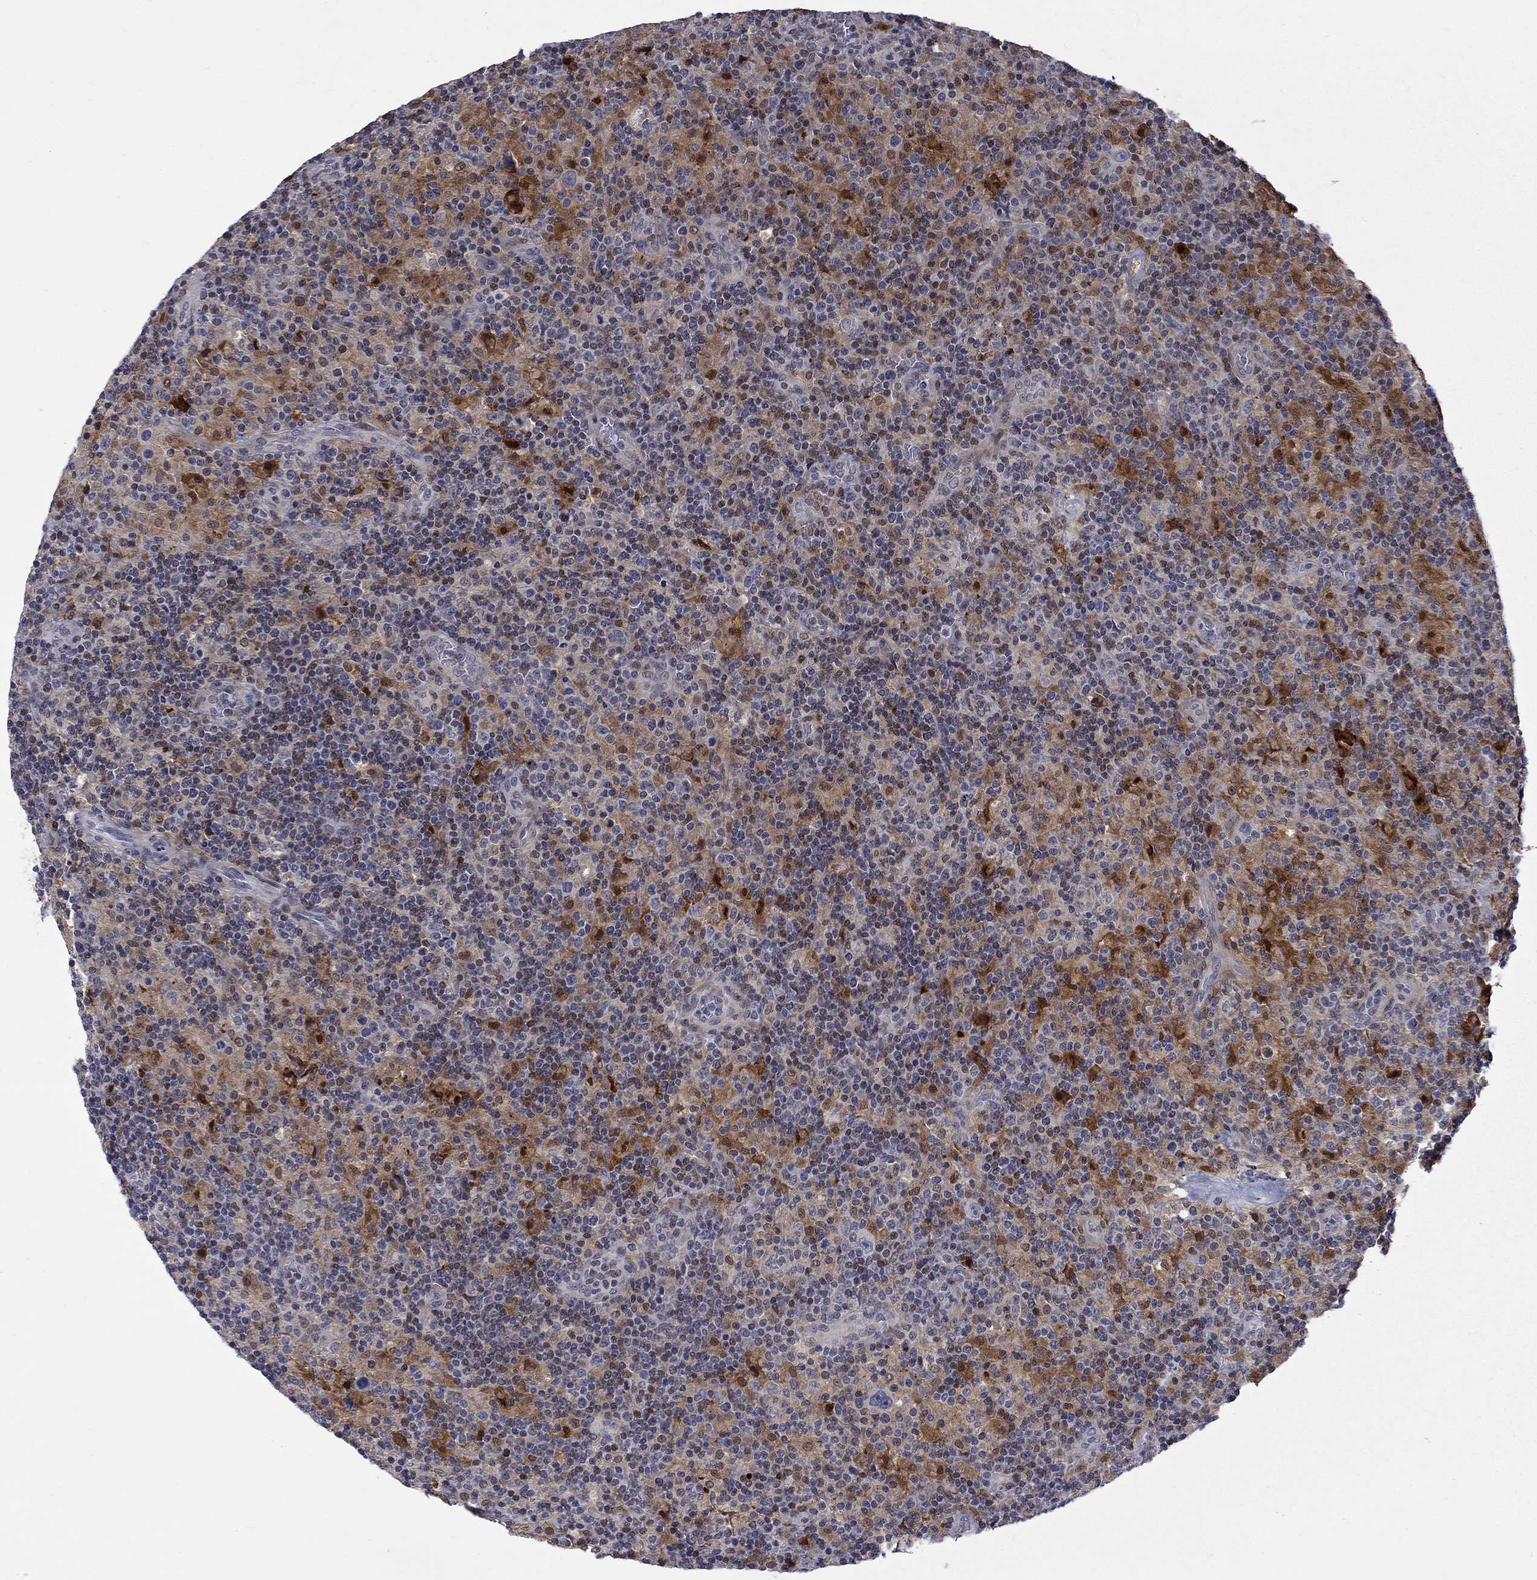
{"staining": {"intensity": "strong", "quantity": "25%-75%", "location": "nuclear"}, "tissue": "lymphoma", "cell_type": "Tumor cells", "image_type": "cancer", "snomed": [{"axis": "morphology", "description": "Hodgkin's disease, NOS"}, {"axis": "topography", "description": "Lymph node"}], "caption": "Tumor cells show strong nuclear expression in about 25%-75% of cells in lymphoma.", "gene": "CBR1", "patient": {"sex": "male", "age": 70}}